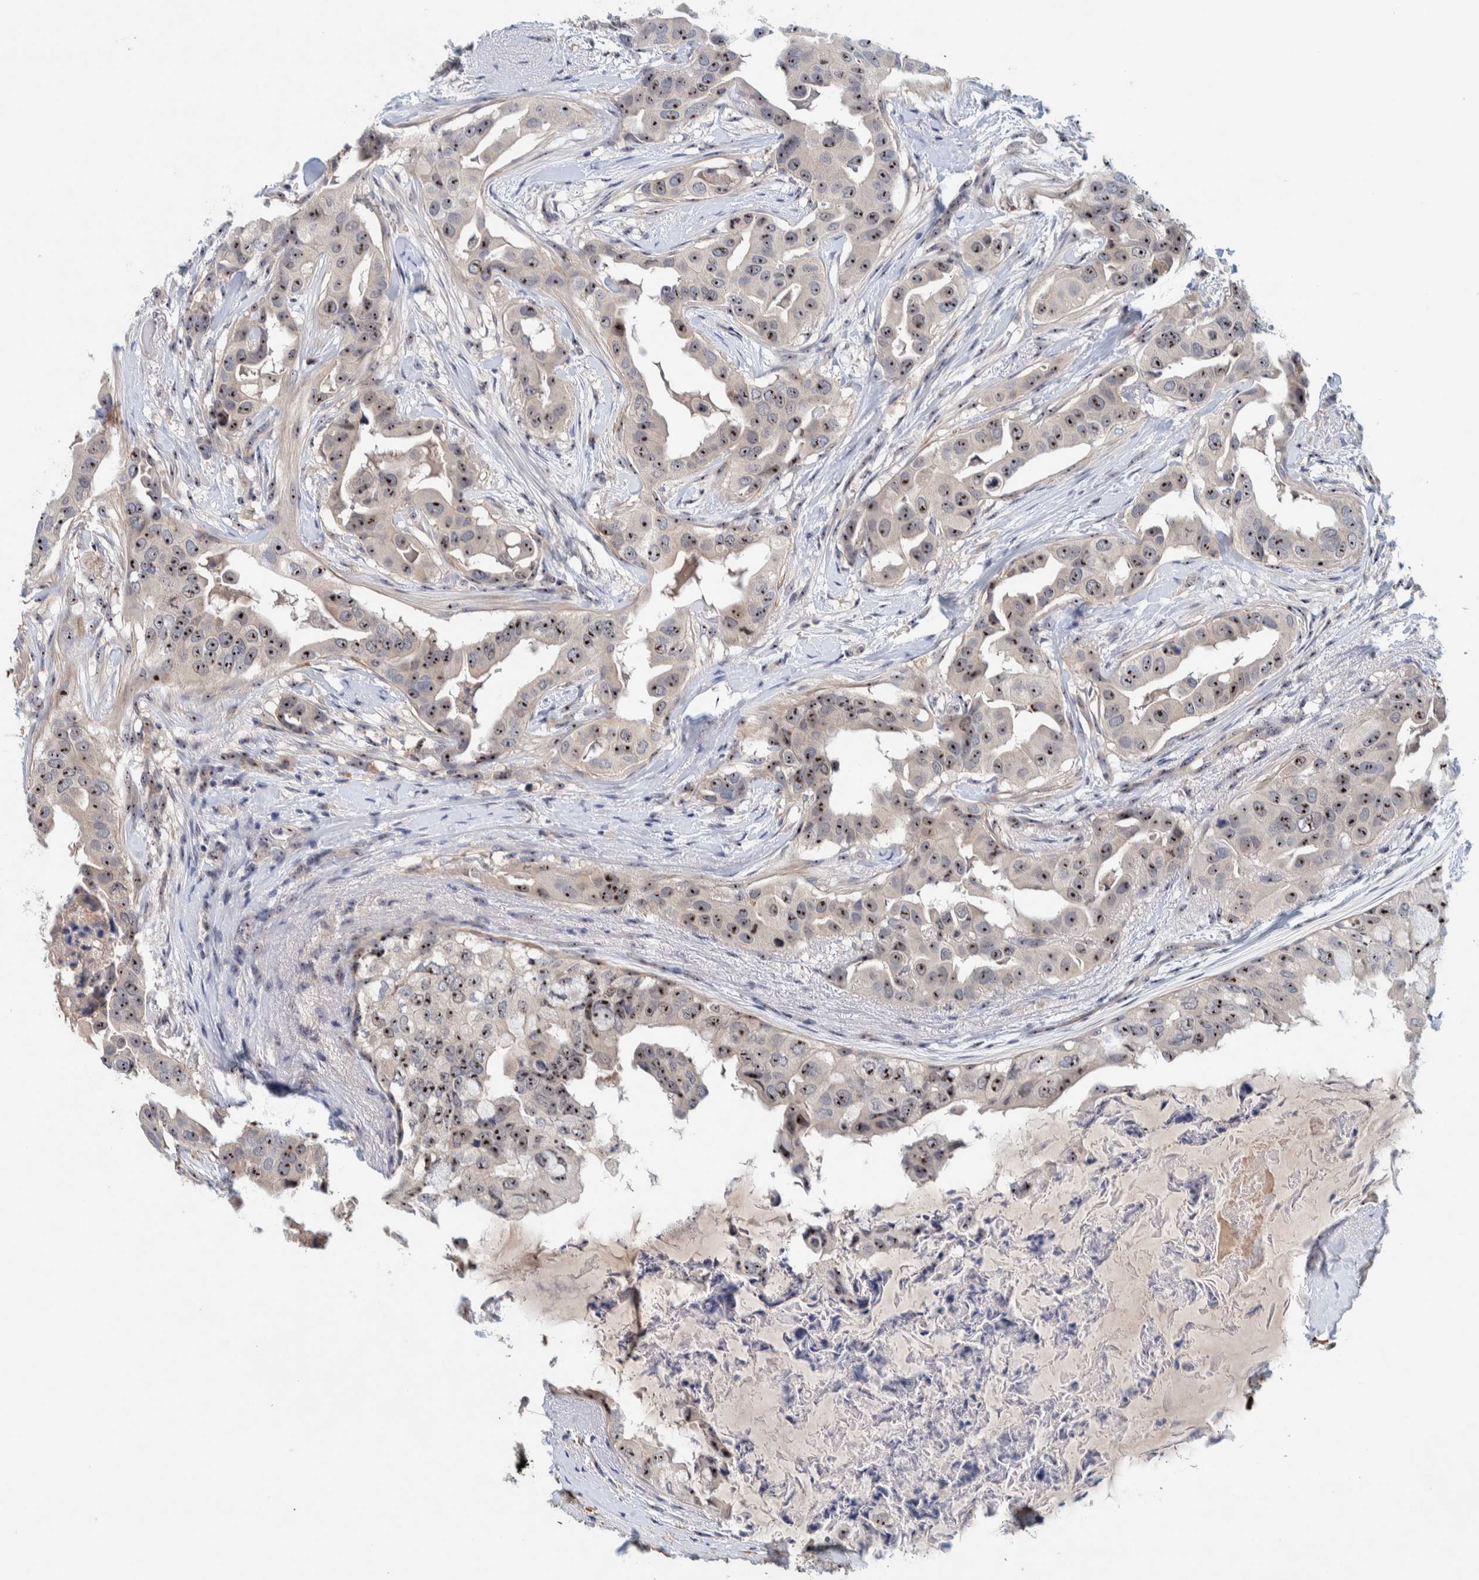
{"staining": {"intensity": "strong", "quantity": ">75%", "location": "nuclear"}, "tissue": "breast cancer", "cell_type": "Tumor cells", "image_type": "cancer", "snomed": [{"axis": "morphology", "description": "Duct carcinoma"}, {"axis": "topography", "description": "Breast"}], "caption": "Tumor cells reveal high levels of strong nuclear staining in about >75% of cells in breast cancer. Immunohistochemistry (ihc) stains the protein of interest in brown and the nuclei are stained blue.", "gene": "NOL11", "patient": {"sex": "female", "age": 40}}